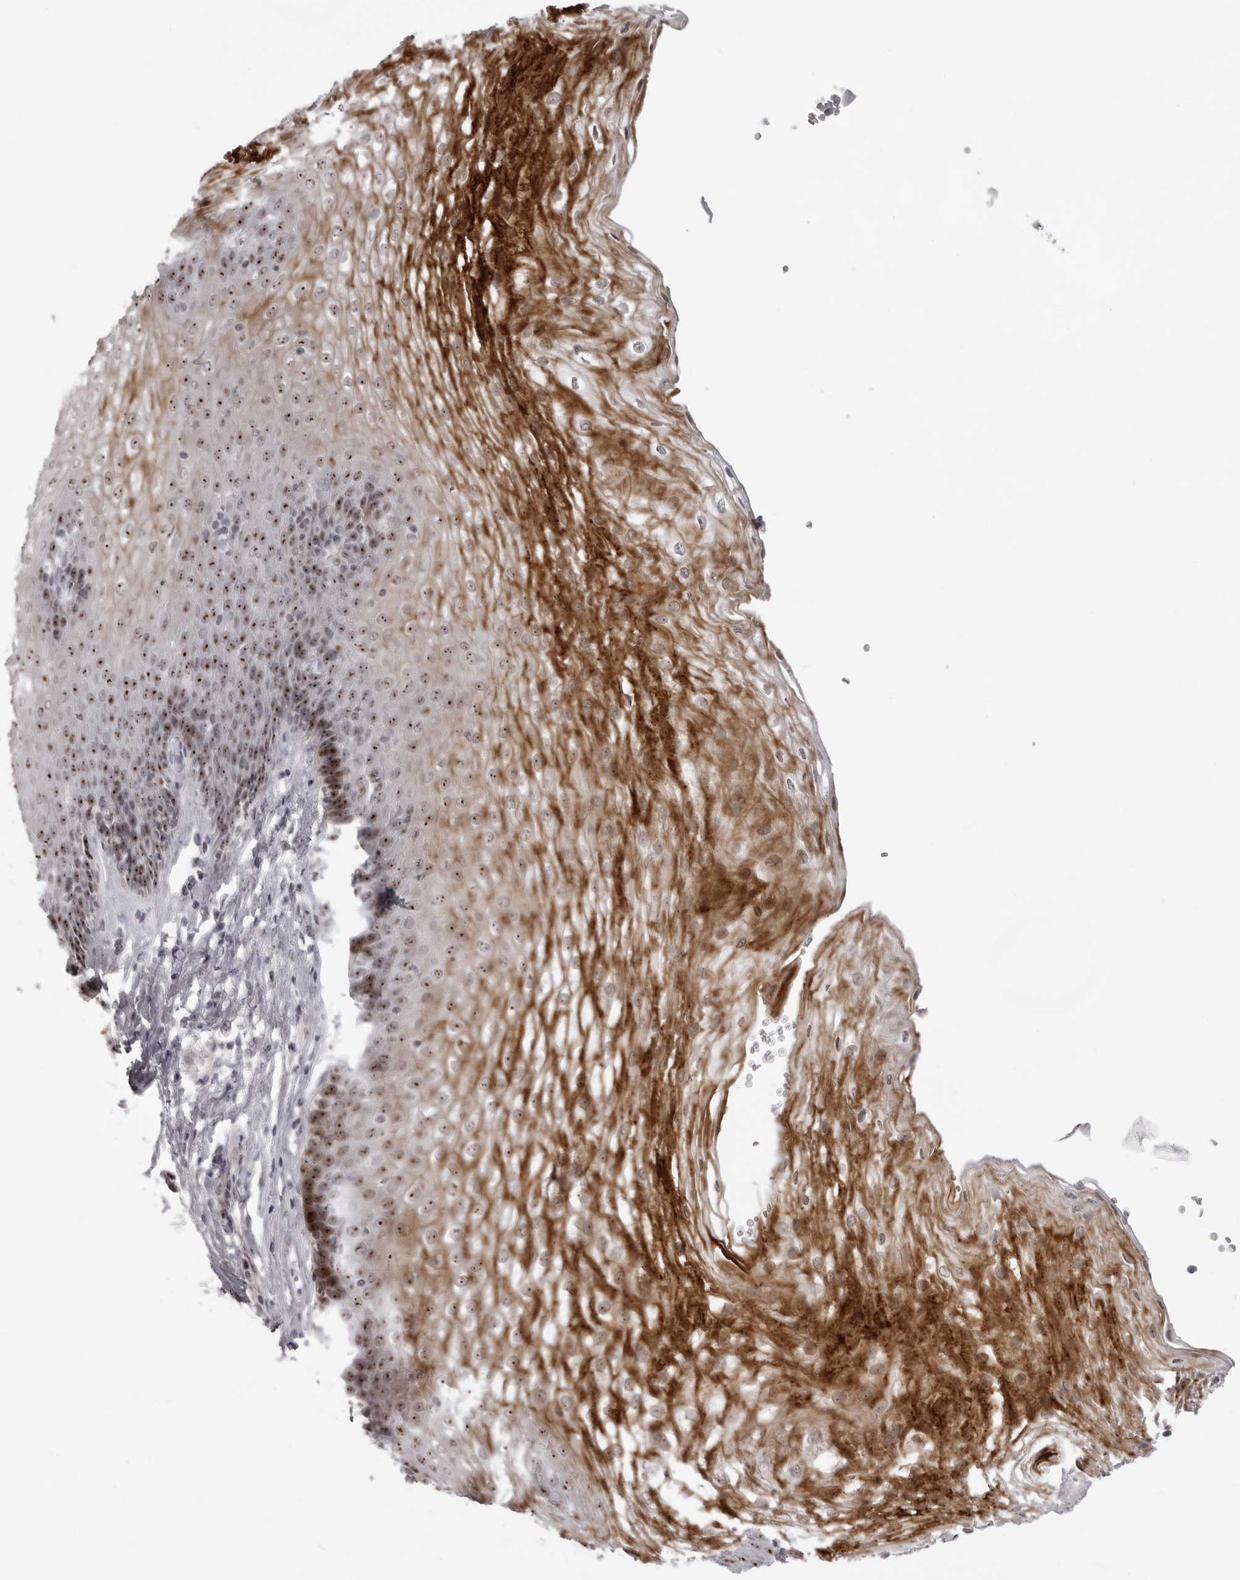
{"staining": {"intensity": "strong", "quantity": ">75%", "location": "cytoplasmic/membranous,nuclear"}, "tissue": "esophagus", "cell_type": "Squamous epithelial cells", "image_type": "normal", "snomed": [{"axis": "morphology", "description": "Normal tissue, NOS"}, {"axis": "topography", "description": "Esophagus"}], "caption": "Approximately >75% of squamous epithelial cells in normal esophagus reveal strong cytoplasmic/membranous,nuclear protein staining as visualized by brown immunohistochemical staining.", "gene": "HELZ", "patient": {"sex": "female", "age": 66}}